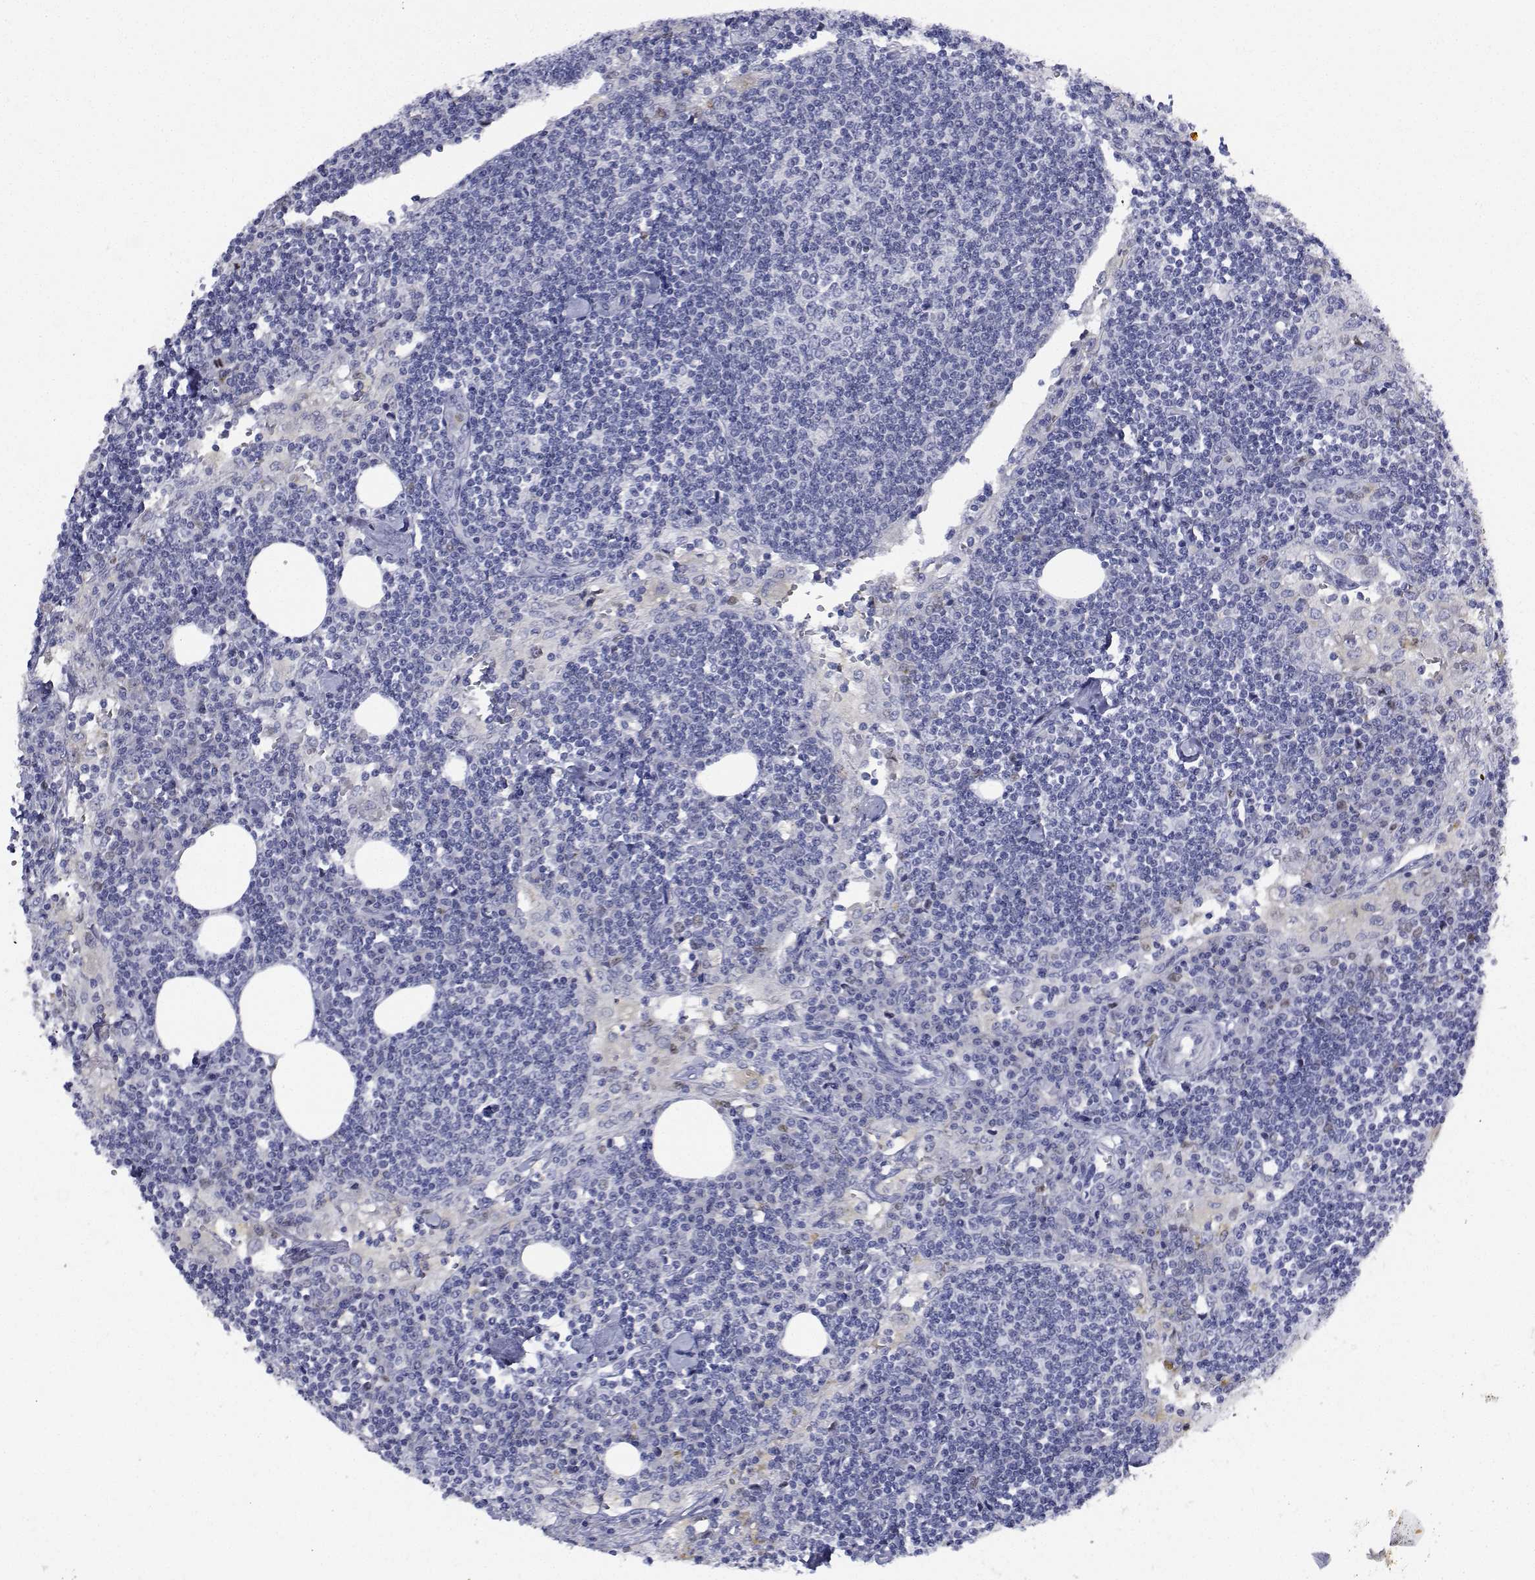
{"staining": {"intensity": "negative", "quantity": "none", "location": "none"}, "tissue": "lymph node", "cell_type": "Non-germinal center cells", "image_type": "normal", "snomed": [{"axis": "morphology", "description": "Normal tissue, NOS"}, {"axis": "topography", "description": "Lymph node"}], "caption": "Immunohistochemistry (IHC) histopathology image of unremarkable lymph node: lymph node stained with DAB reveals no significant protein positivity in non-germinal center cells.", "gene": "PLXNA4", "patient": {"sex": "male", "age": 55}}